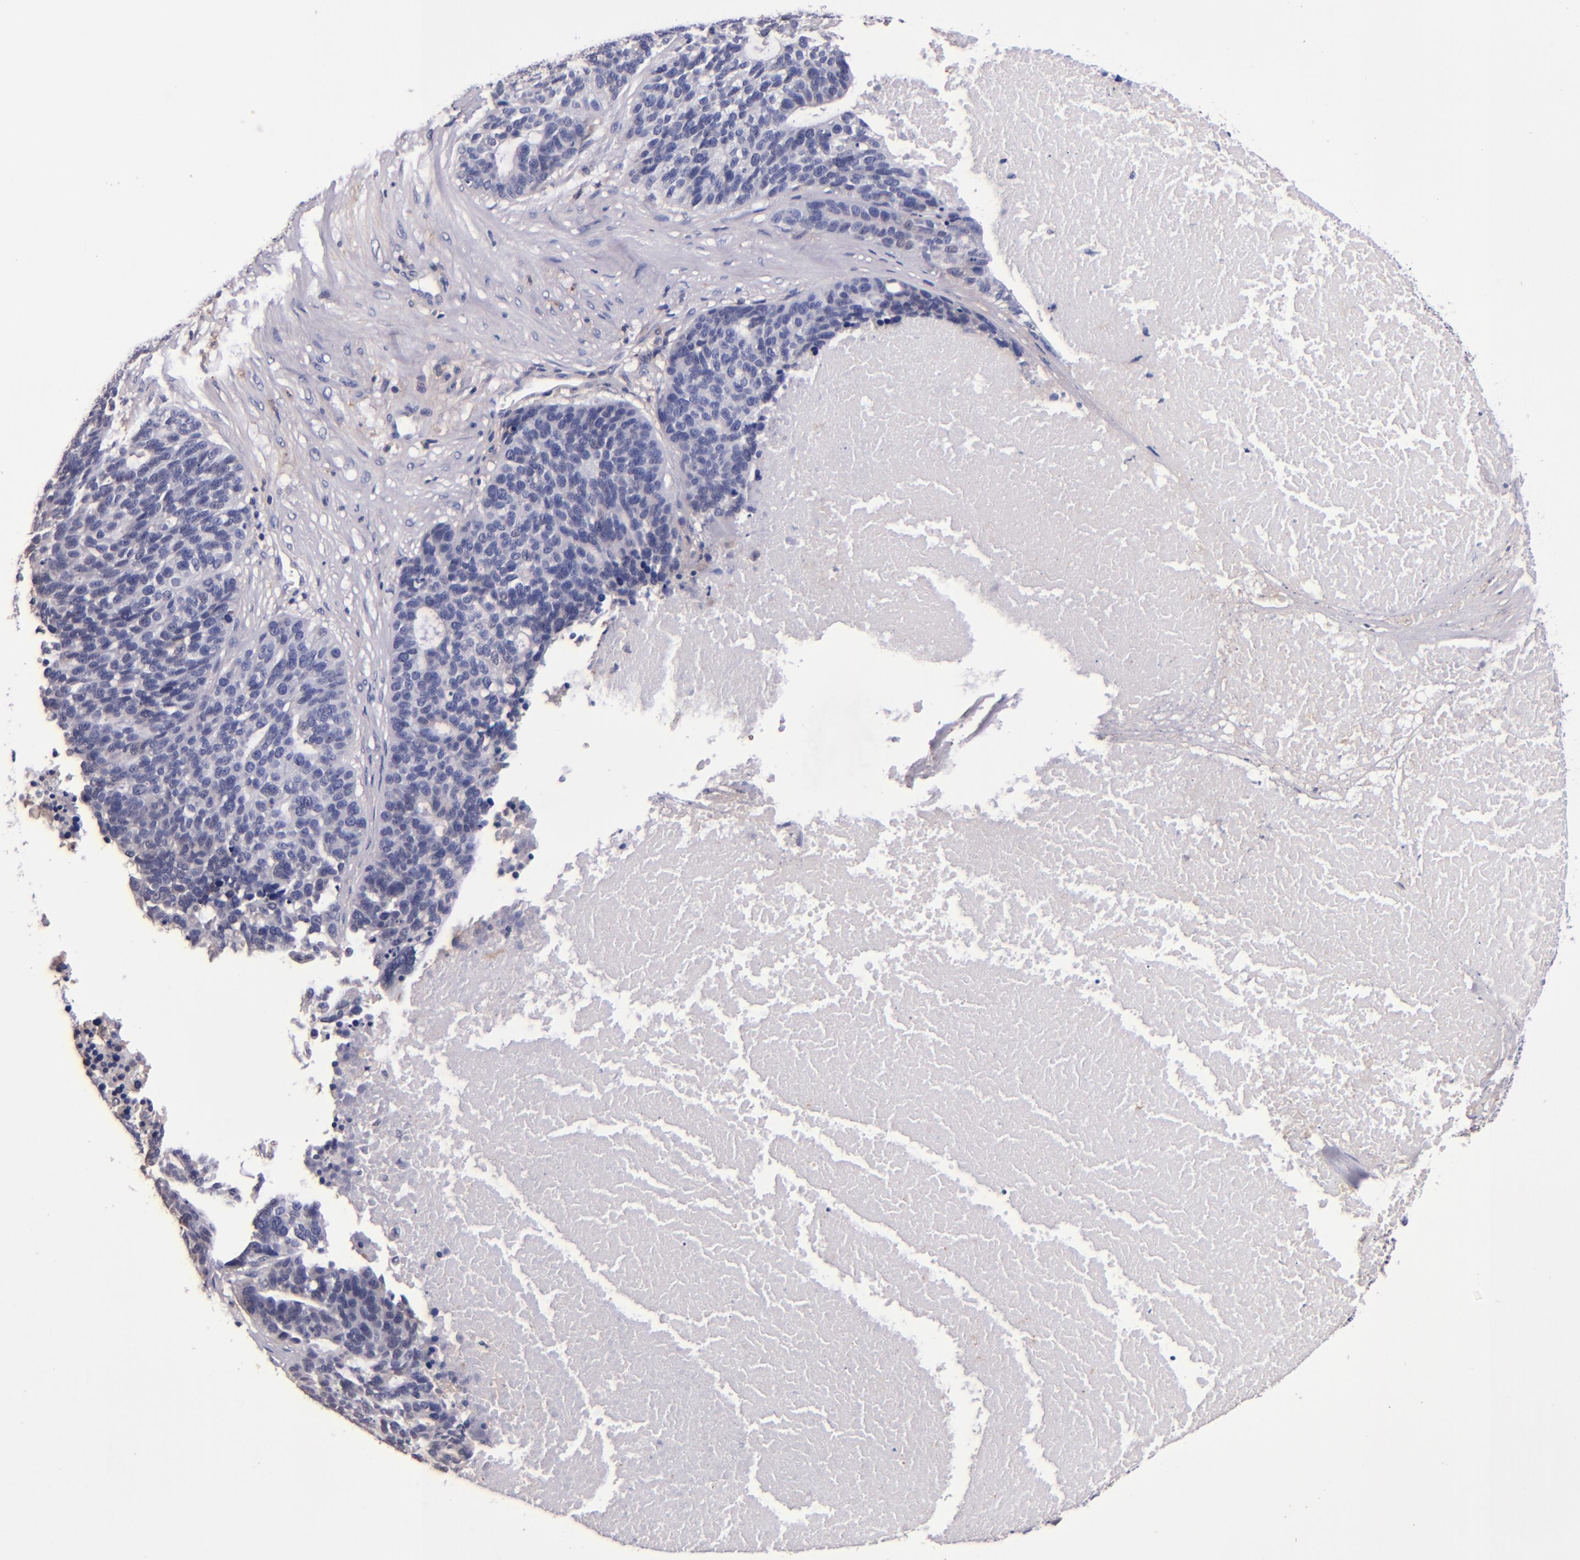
{"staining": {"intensity": "negative", "quantity": "none", "location": "none"}, "tissue": "ovarian cancer", "cell_type": "Tumor cells", "image_type": "cancer", "snomed": [{"axis": "morphology", "description": "Cystadenocarcinoma, serous, NOS"}, {"axis": "topography", "description": "Ovary"}], "caption": "Immunohistochemical staining of human ovarian serous cystadenocarcinoma exhibits no significant staining in tumor cells. Nuclei are stained in blue.", "gene": "SIRPA", "patient": {"sex": "female", "age": 59}}